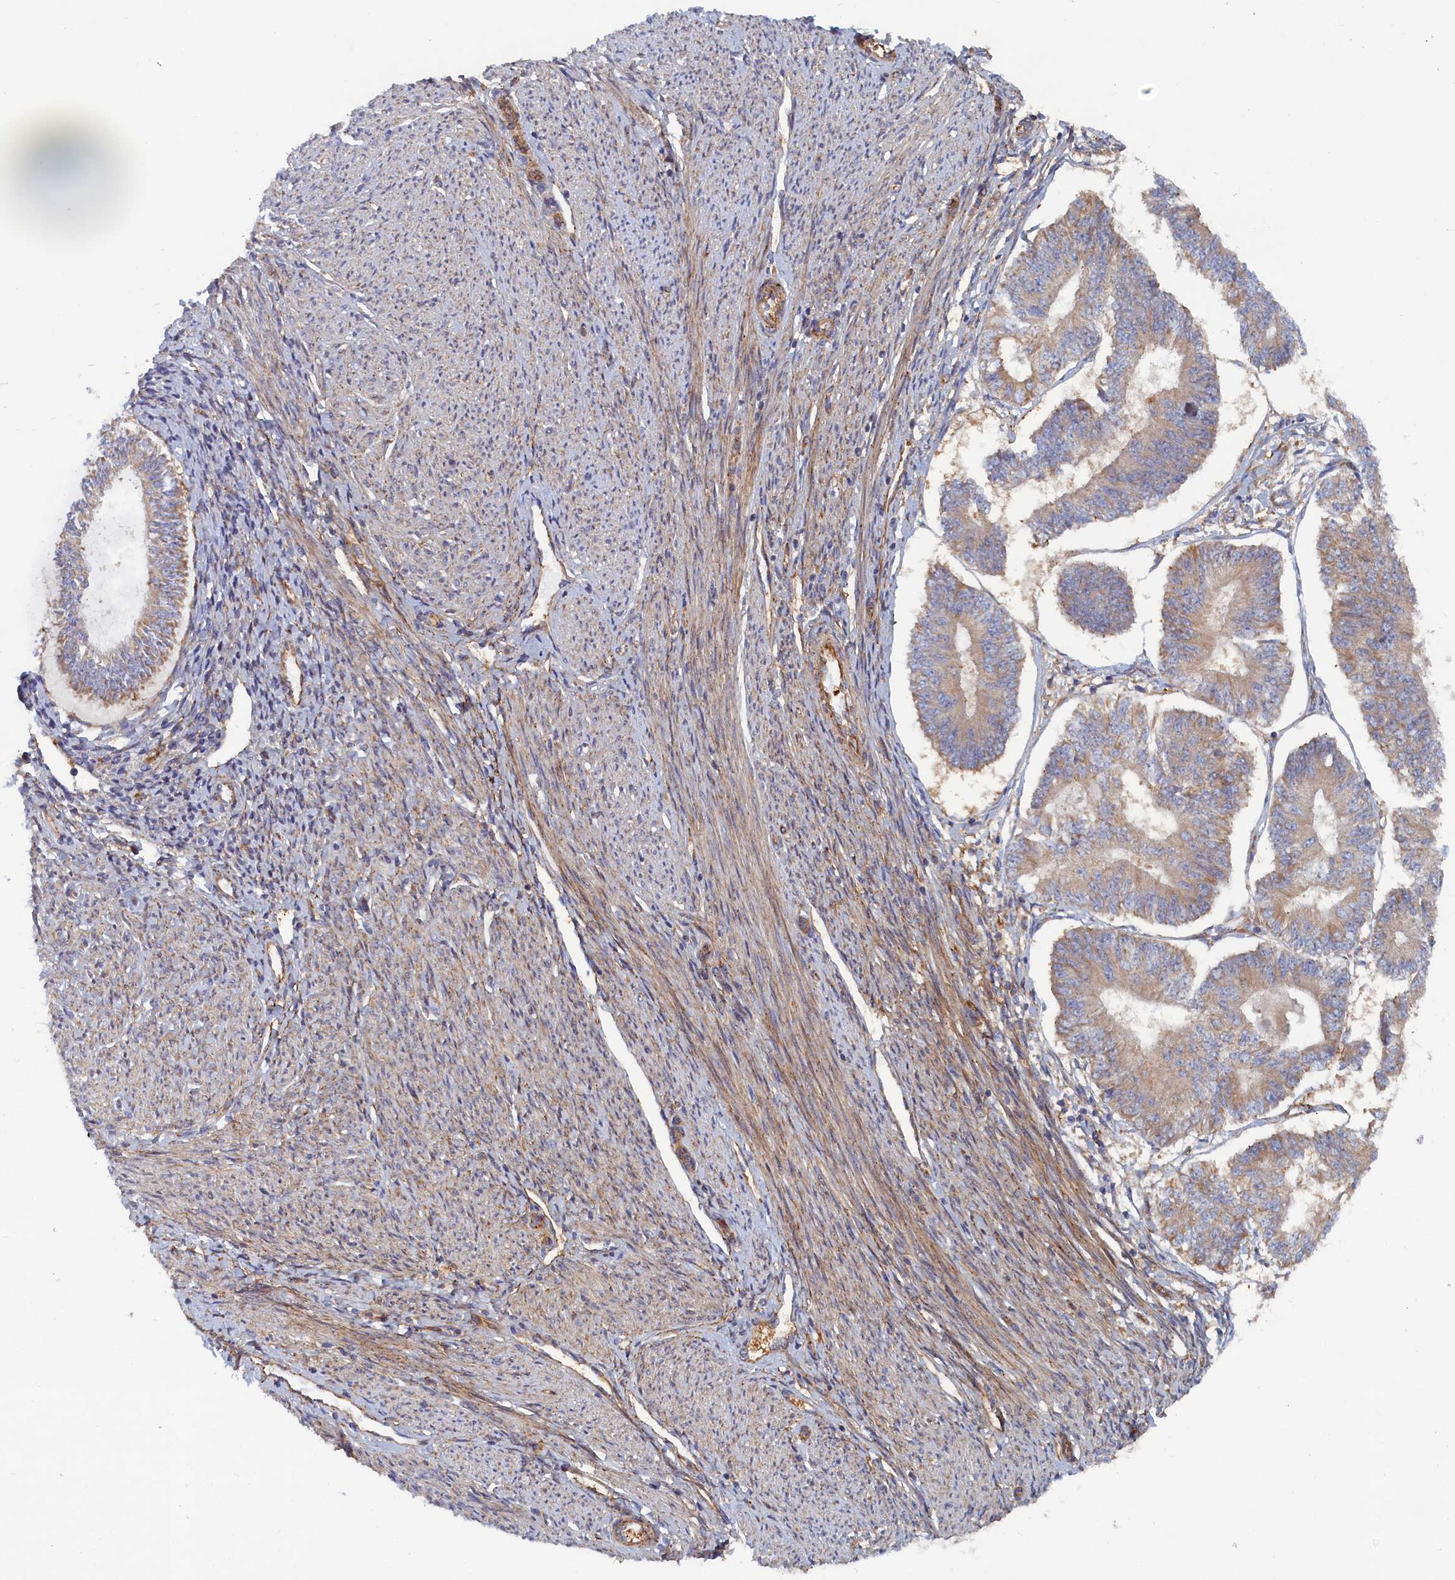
{"staining": {"intensity": "moderate", "quantity": "<25%", "location": "cytoplasmic/membranous"}, "tissue": "endometrial cancer", "cell_type": "Tumor cells", "image_type": "cancer", "snomed": [{"axis": "morphology", "description": "Adenocarcinoma, NOS"}, {"axis": "topography", "description": "Endometrium"}], "caption": "The micrograph demonstrates a brown stain indicating the presence of a protein in the cytoplasmic/membranous of tumor cells in endometrial cancer (adenocarcinoma). The staining was performed using DAB to visualize the protein expression in brown, while the nuclei were stained in blue with hematoxylin (Magnification: 20x).", "gene": "TMEM196", "patient": {"sex": "female", "age": 58}}